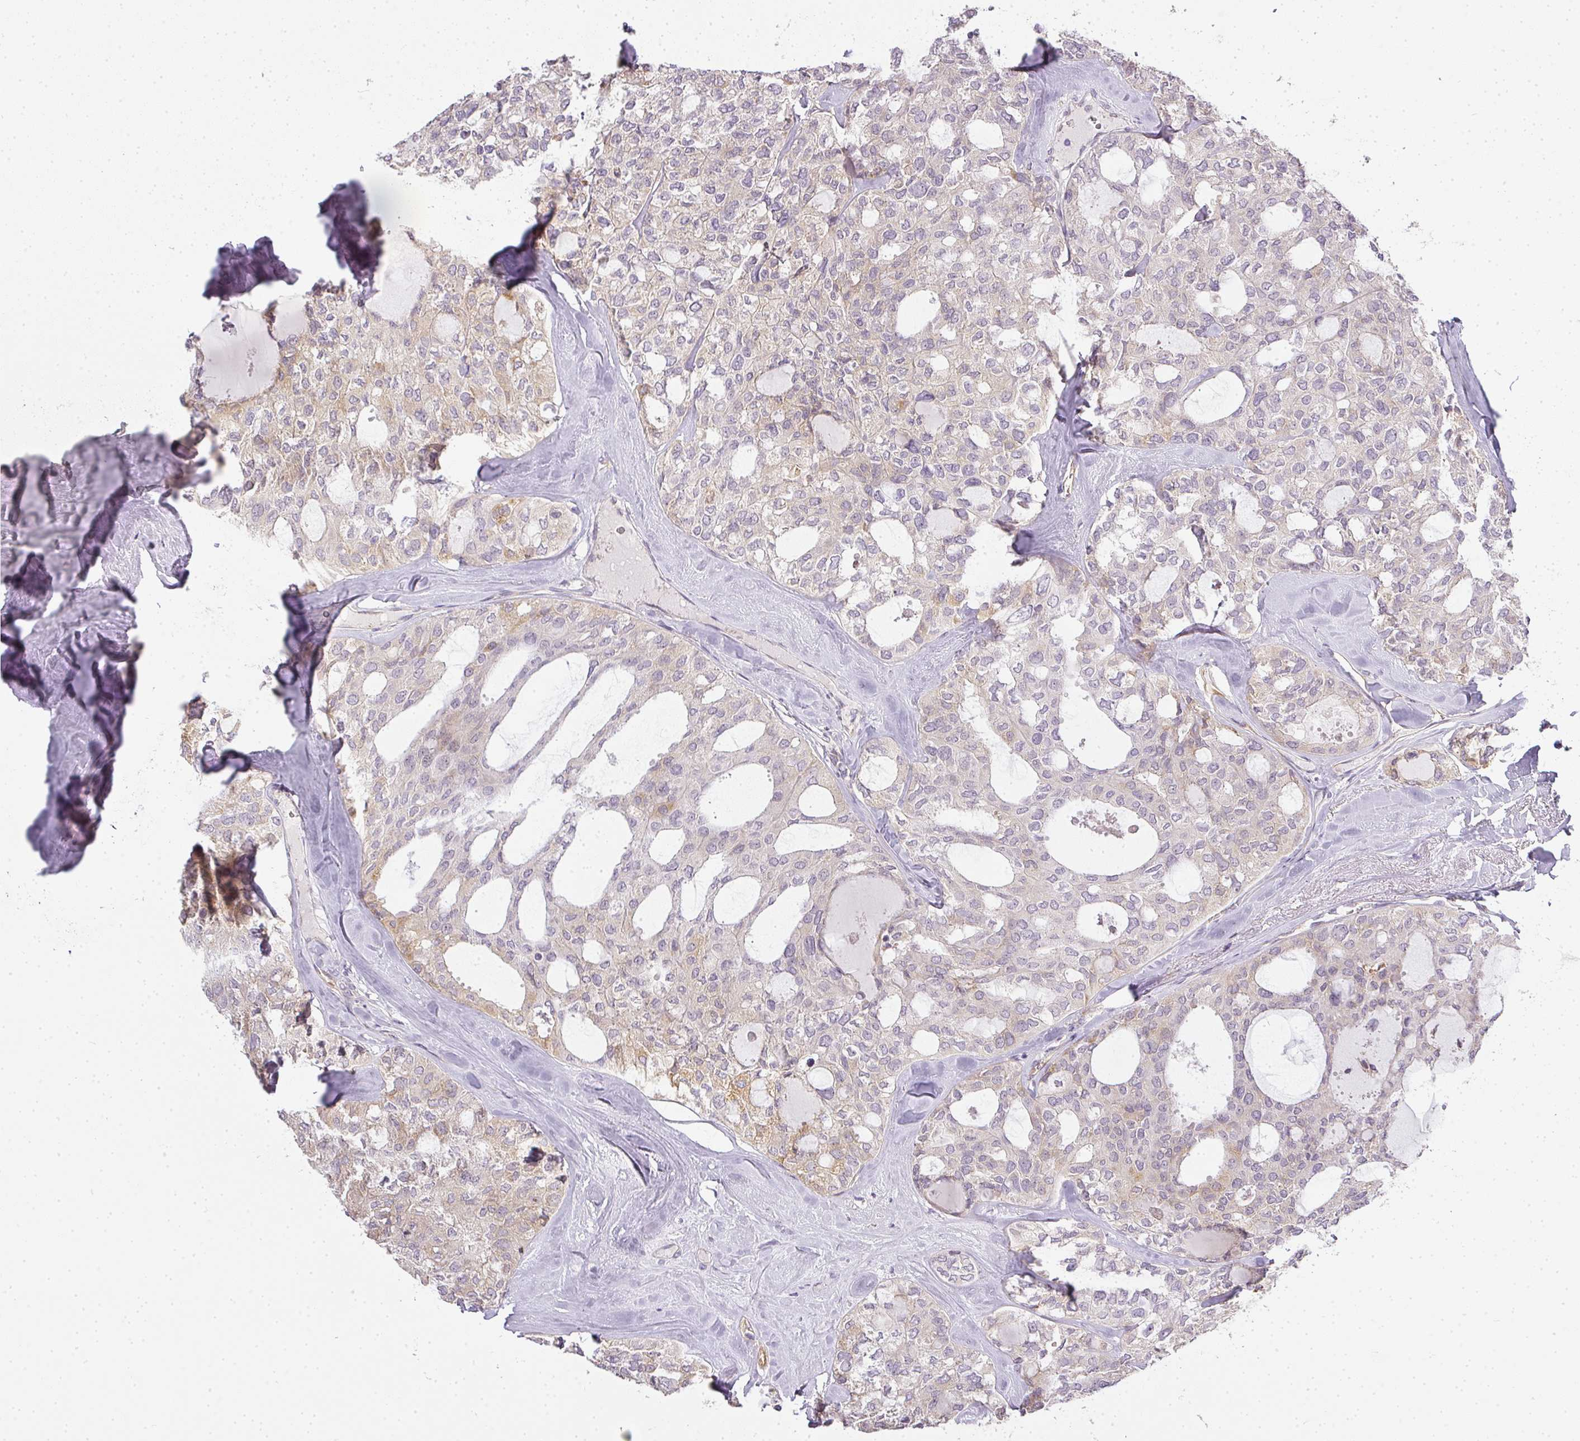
{"staining": {"intensity": "weak", "quantity": "<25%", "location": "cytoplasmic/membranous"}, "tissue": "thyroid cancer", "cell_type": "Tumor cells", "image_type": "cancer", "snomed": [{"axis": "morphology", "description": "Follicular adenoma carcinoma, NOS"}, {"axis": "topography", "description": "Thyroid gland"}], "caption": "High magnification brightfield microscopy of thyroid cancer (follicular adenoma carcinoma) stained with DAB (3,3'-diaminobenzidine) (brown) and counterstained with hematoxylin (blue): tumor cells show no significant staining.", "gene": "MED19", "patient": {"sex": "male", "age": 75}}